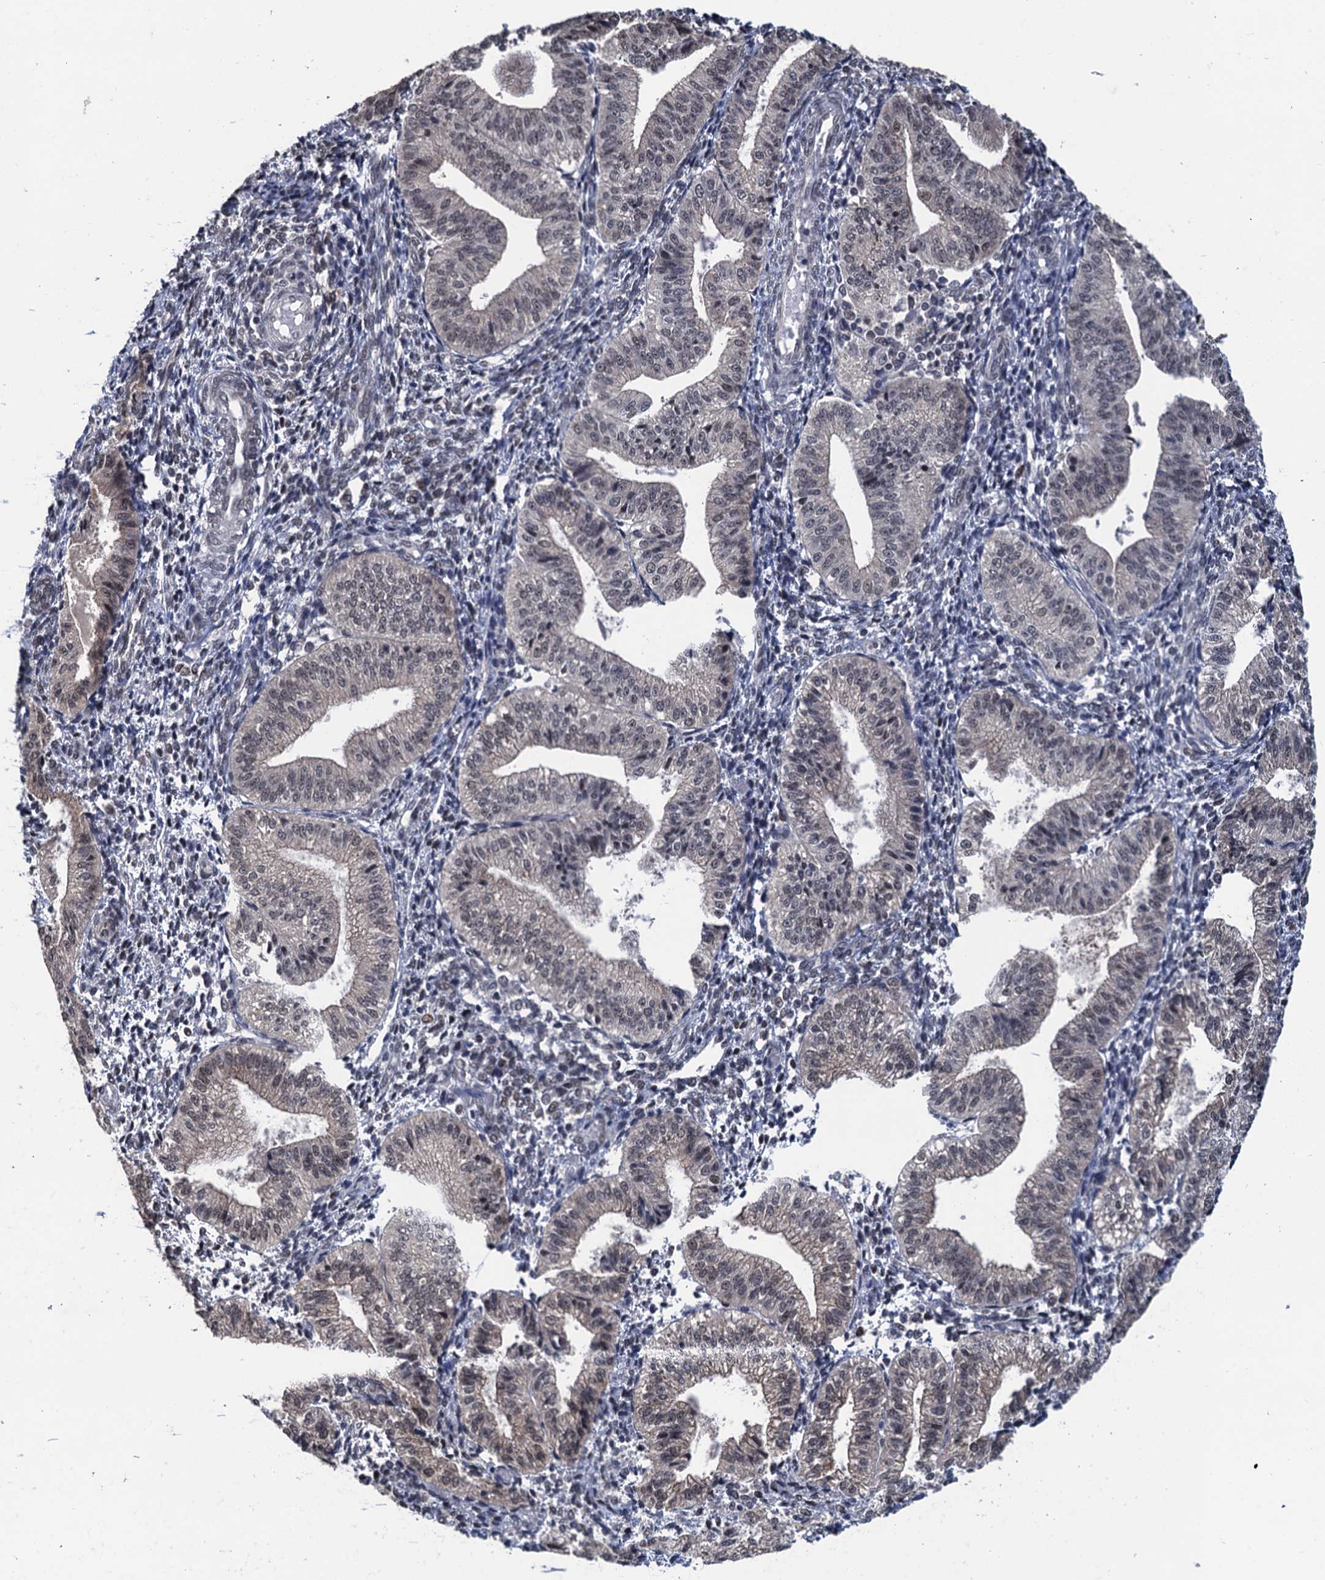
{"staining": {"intensity": "negative", "quantity": "none", "location": "none"}, "tissue": "endometrium", "cell_type": "Cells in endometrial stroma", "image_type": "normal", "snomed": [{"axis": "morphology", "description": "Normal tissue, NOS"}, {"axis": "topography", "description": "Endometrium"}], "caption": "This is an IHC image of unremarkable endometrium. There is no expression in cells in endometrial stroma.", "gene": "RASSF4", "patient": {"sex": "female", "age": 34}}